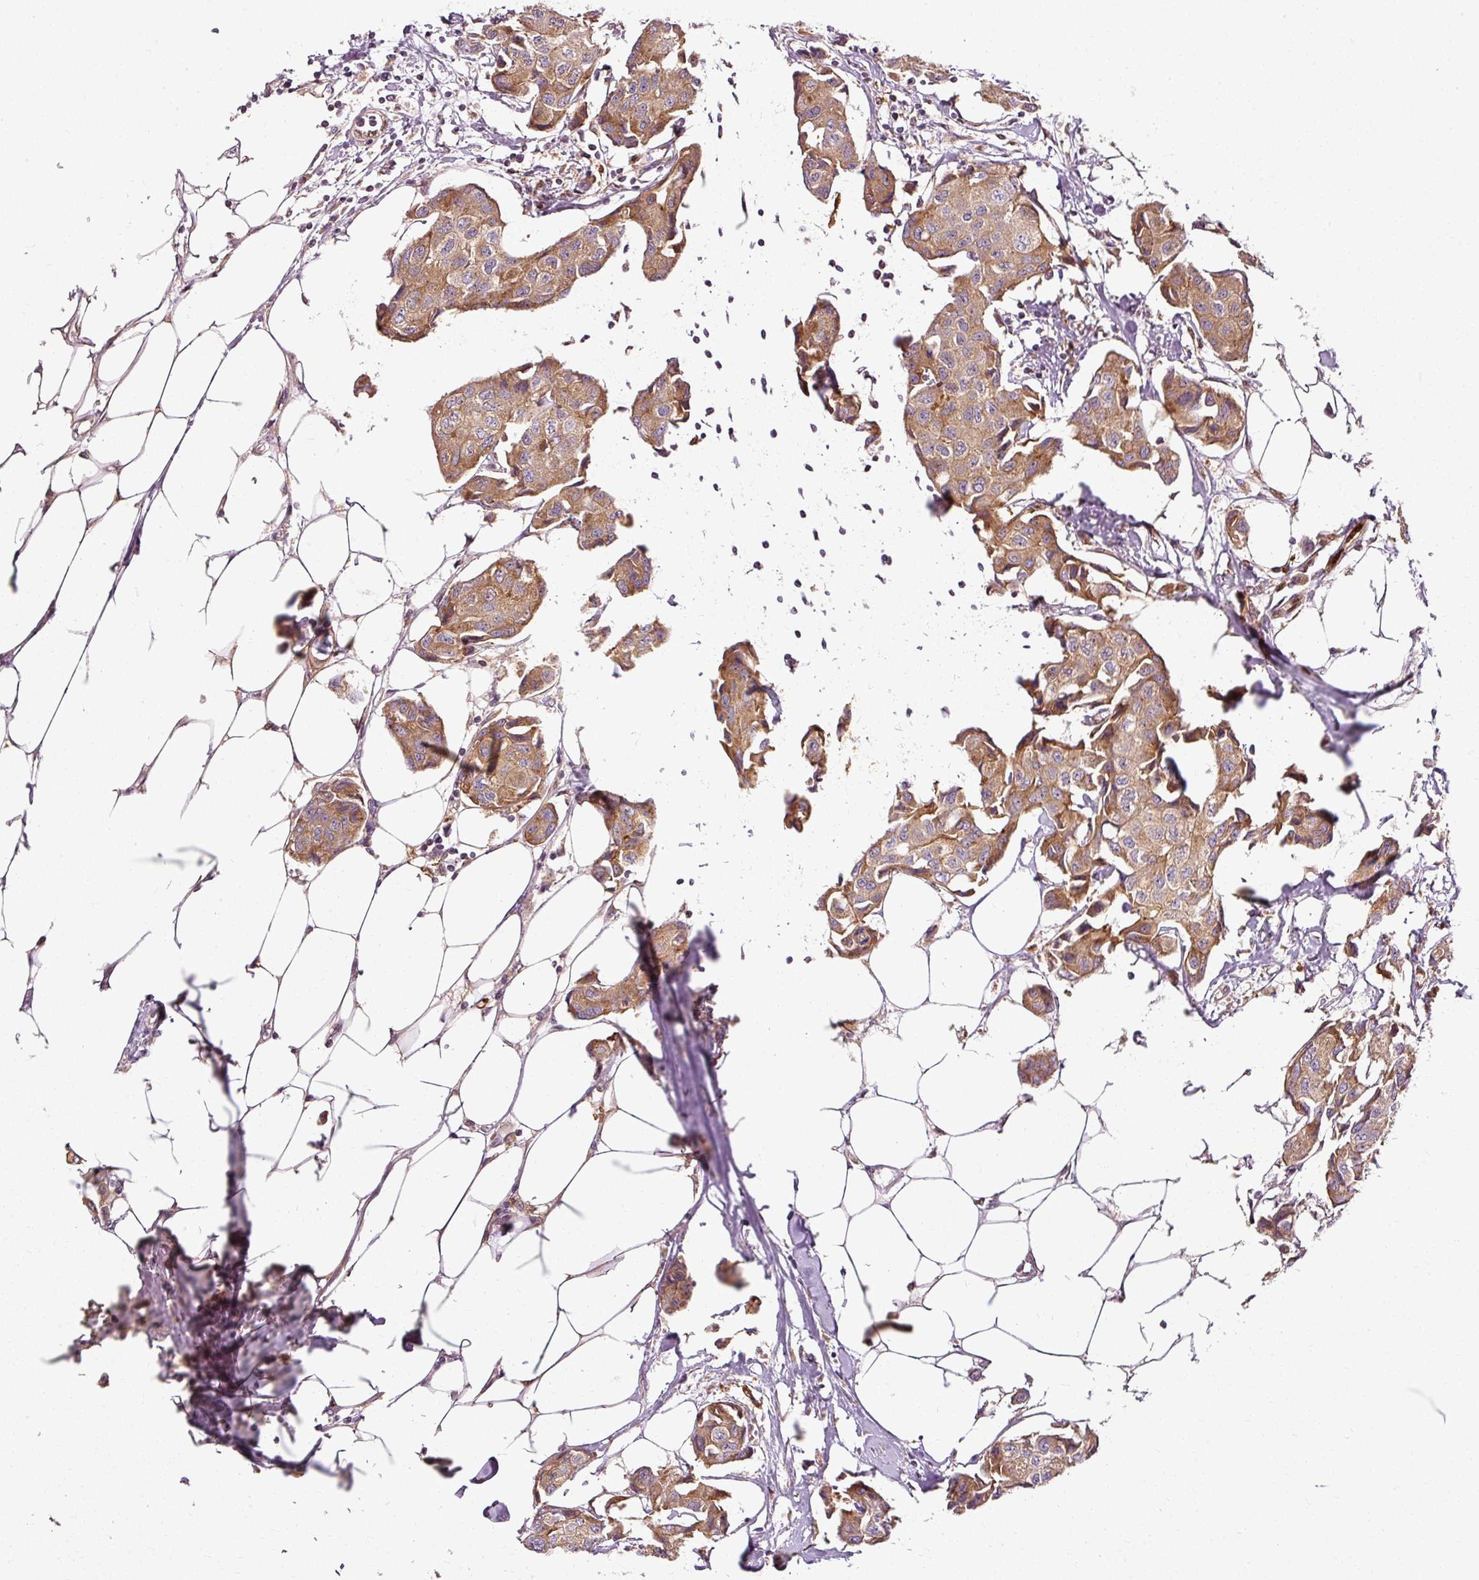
{"staining": {"intensity": "moderate", "quantity": ">75%", "location": "cytoplasmic/membranous"}, "tissue": "breast cancer", "cell_type": "Tumor cells", "image_type": "cancer", "snomed": [{"axis": "morphology", "description": "Duct carcinoma"}, {"axis": "topography", "description": "Breast"}, {"axis": "topography", "description": "Lymph node"}], "caption": "DAB (3,3'-diaminobenzidine) immunohistochemical staining of breast cancer shows moderate cytoplasmic/membranous protein positivity in about >75% of tumor cells. (Stains: DAB in brown, nuclei in blue, Microscopy: brightfield microscopy at high magnification).", "gene": "NAPA", "patient": {"sex": "female", "age": 80}}